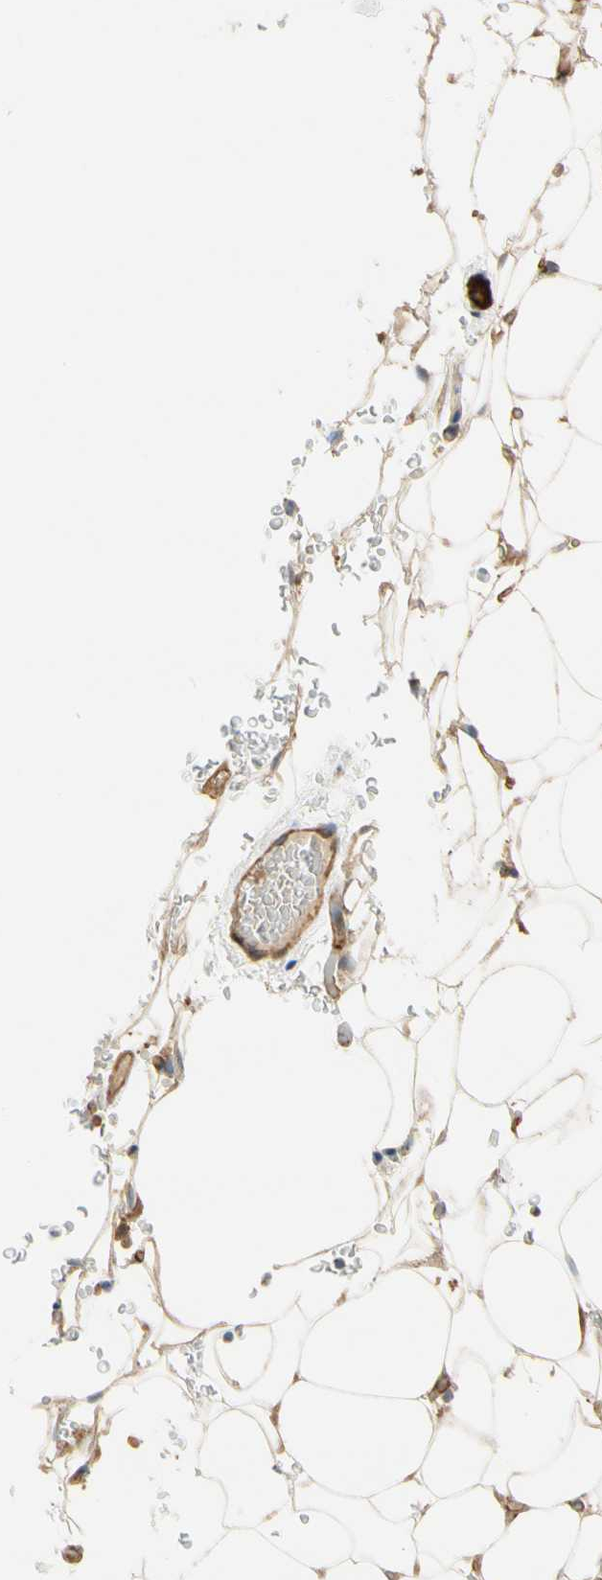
{"staining": {"intensity": "moderate", "quantity": ">75%", "location": "cytoplasmic/membranous"}, "tissue": "adipose tissue", "cell_type": "Adipocytes", "image_type": "normal", "snomed": [{"axis": "morphology", "description": "Normal tissue, NOS"}, {"axis": "topography", "description": "Peripheral nerve tissue"}], "caption": "Brown immunohistochemical staining in benign human adipose tissue shows moderate cytoplasmic/membranous staining in approximately >75% of adipocytes. The protein is shown in brown color, while the nuclei are stained blue.", "gene": "PARP14", "patient": {"sex": "male", "age": 70}}